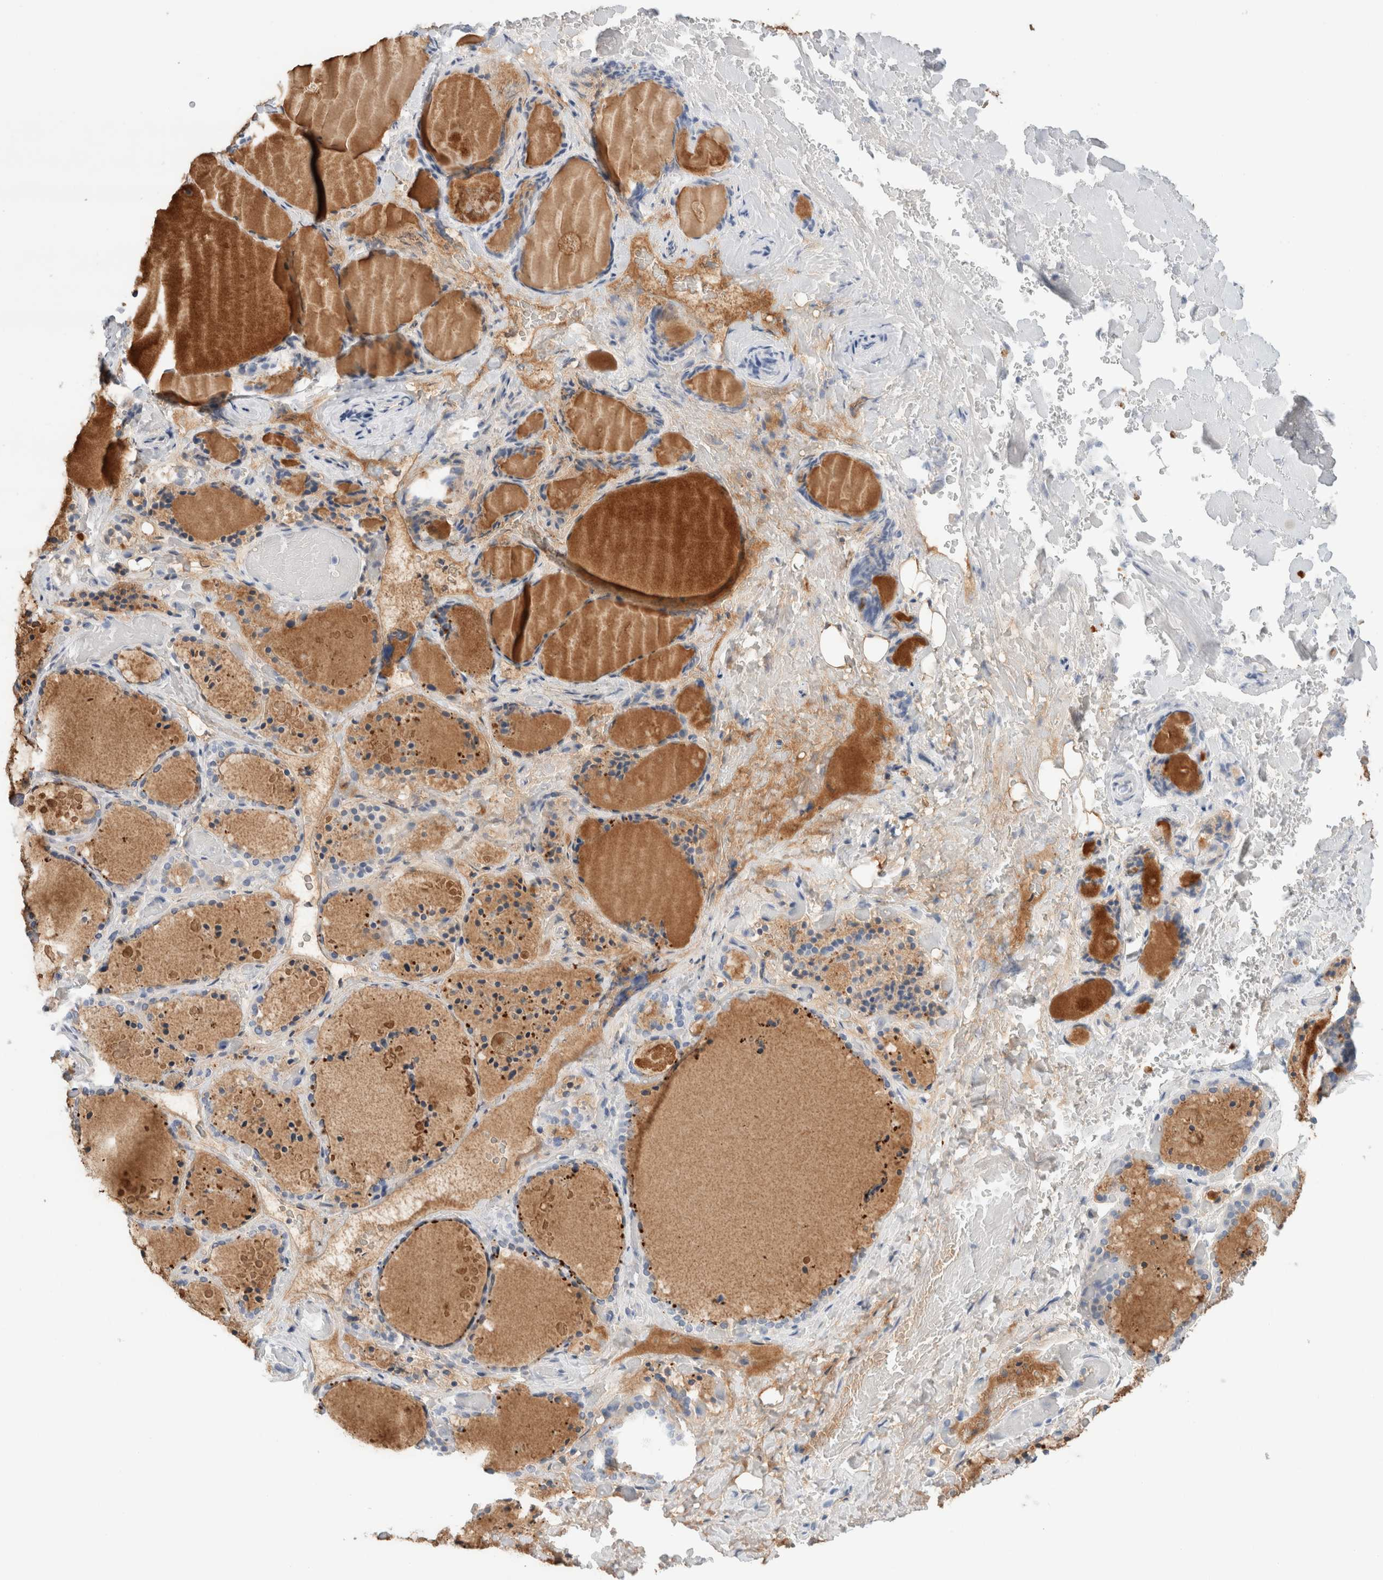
{"staining": {"intensity": "moderate", "quantity": "25%-75%", "location": "cytoplasmic/membranous"}, "tissue": "thyroid gland", "cell_type": "Glandular cells", "image_type": "normal", "snomed": [{"axis": "morphology", "description": "Normal tissue, NOS"}, {"axis": "topography", "description": "Thyroid gland"}], "caption": "Protein staining of benign thyroid gland exhibits moderate cytoplasmic/membranous staining in about 25%-75% of glandular cells.", "gene": "SLC22A12", "patient": {"sex": "female", "age": 44}}